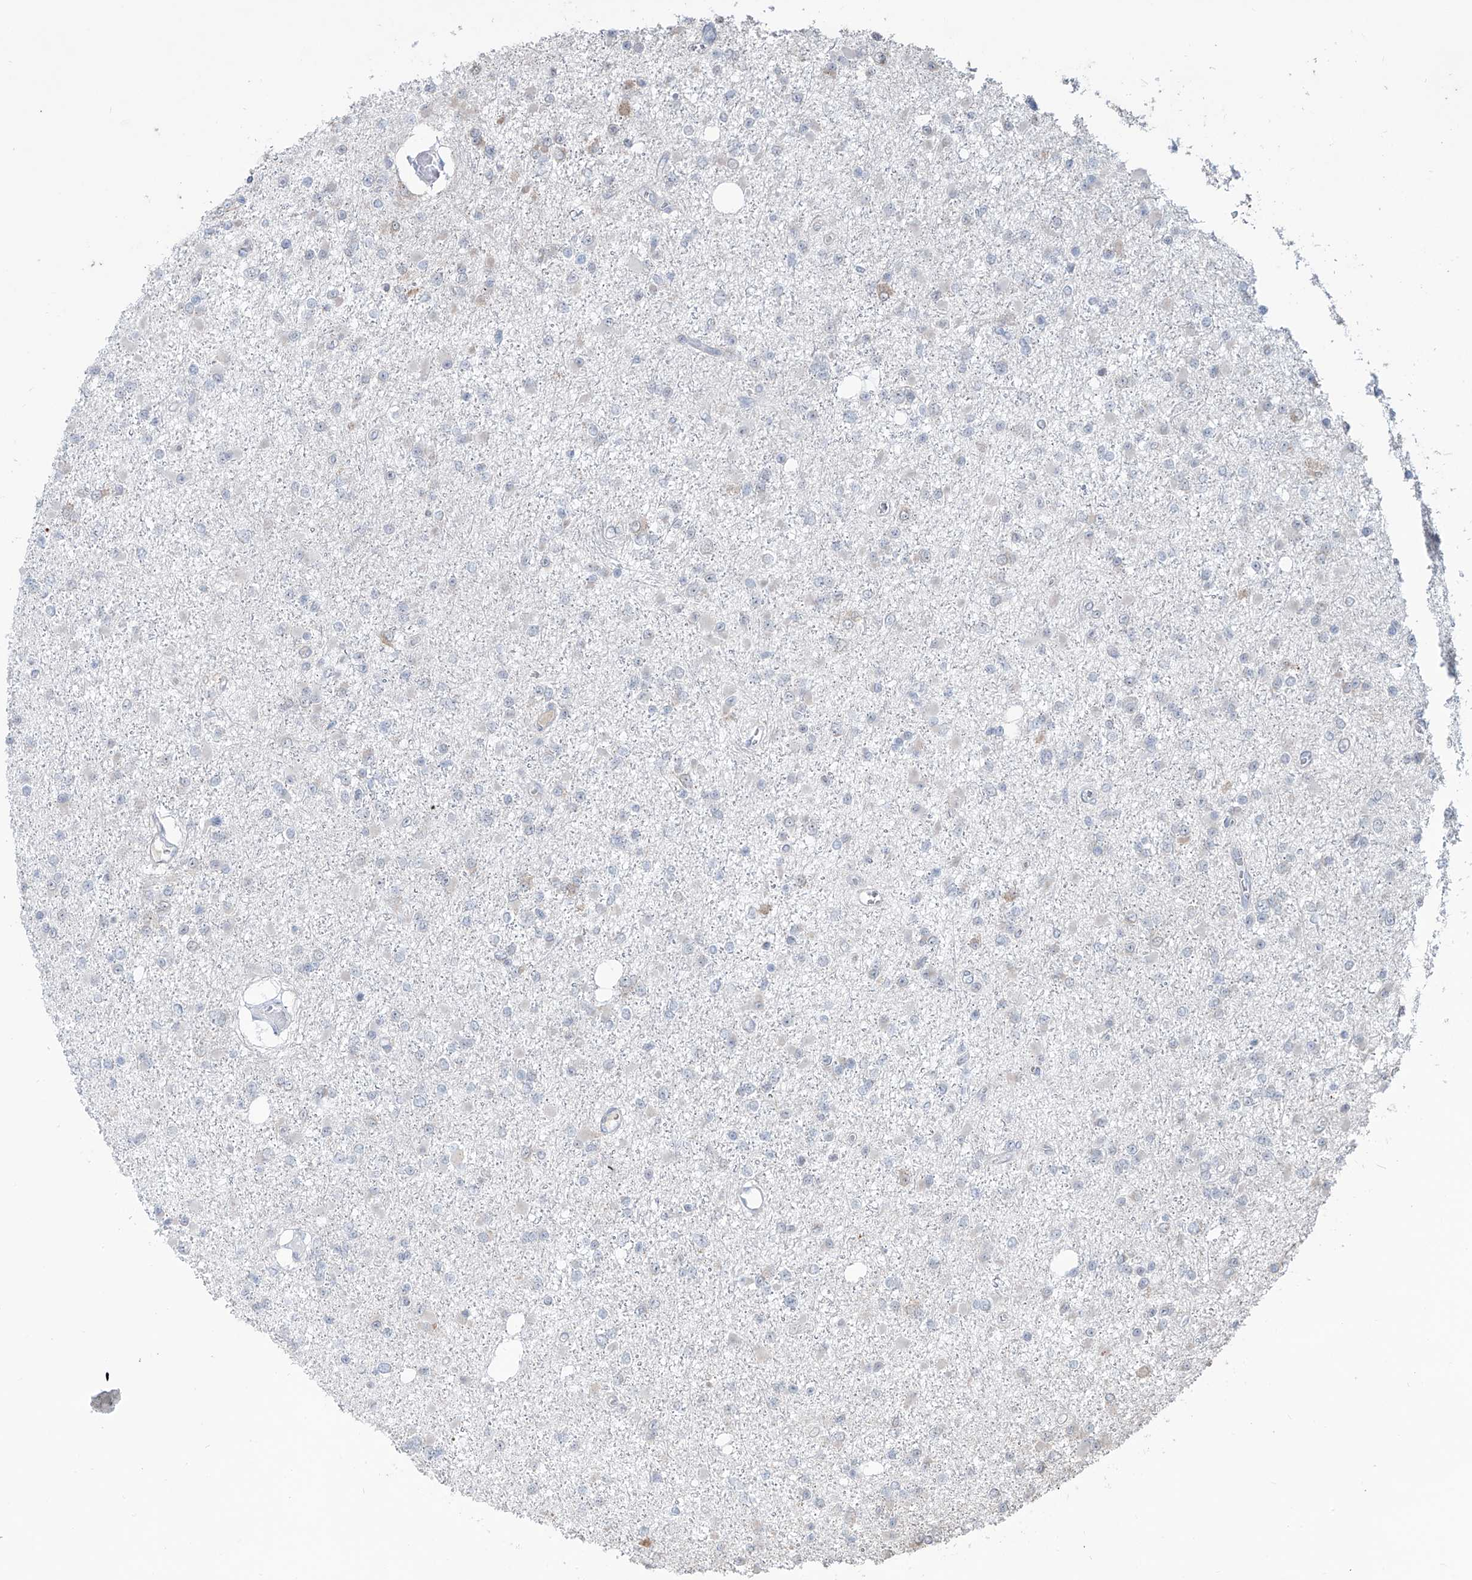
{"staining": {"intensity": "negative", "quantity": "none", "location": "none"}, "tissue": "glioma", "cell_type": "Tumor cells", "image_type": "cancer", "snomed": [{"axis": "morphology", "description": "Glioma, malignant, Low grade"}, {"axis": "topography", "description": "Brain"}], "caption": "The photomicrograph displays no staining of tumor cells in glioma. (Stains: DAB (3,3'-diaminobenzidine) immunohistochemistry with hematoxylin counter stain, Microscopy: brightfield microscopy at high magnification).", "gene": "ZBTB48", "patient": {"sex": "female", "age": 22}}